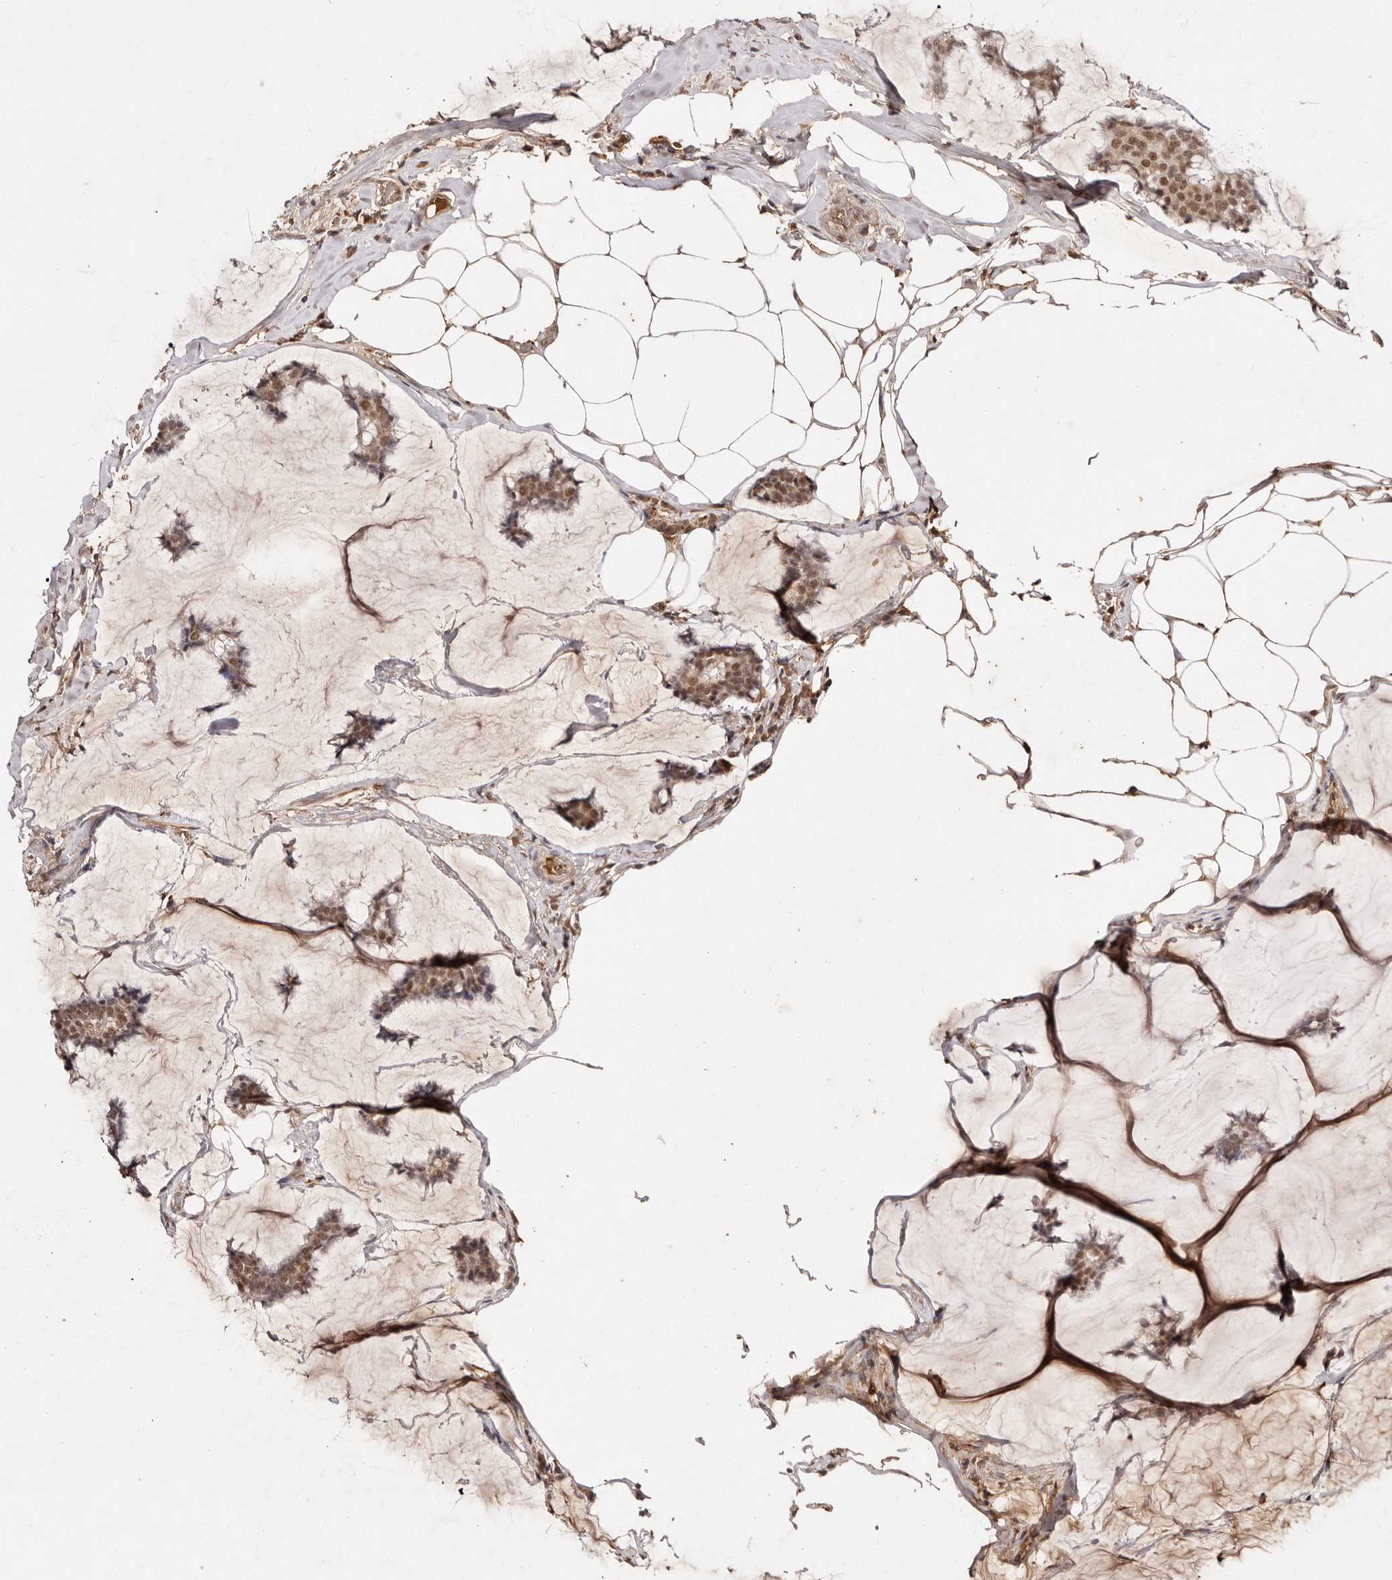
{"staining": {"intensity": "moderate", "quantity": ">75%", "location": "nuclear"}, "tissue": "breast cancer", "cell_type": "Tumor cells", "image_type": "cancer", "snomed": [{"axis": "morphology", "description": "Duct carcinoma"}, {"axis": "topography", "description": "Breast"}], "caption": "Breast infiltrating ductal carcinoma stained with a brown dye shows moderate nuclear positive expression in approximately >75% of tumor cells.", "gene": "BICRAL", "patient": {"sex": "female", "age": 93}}